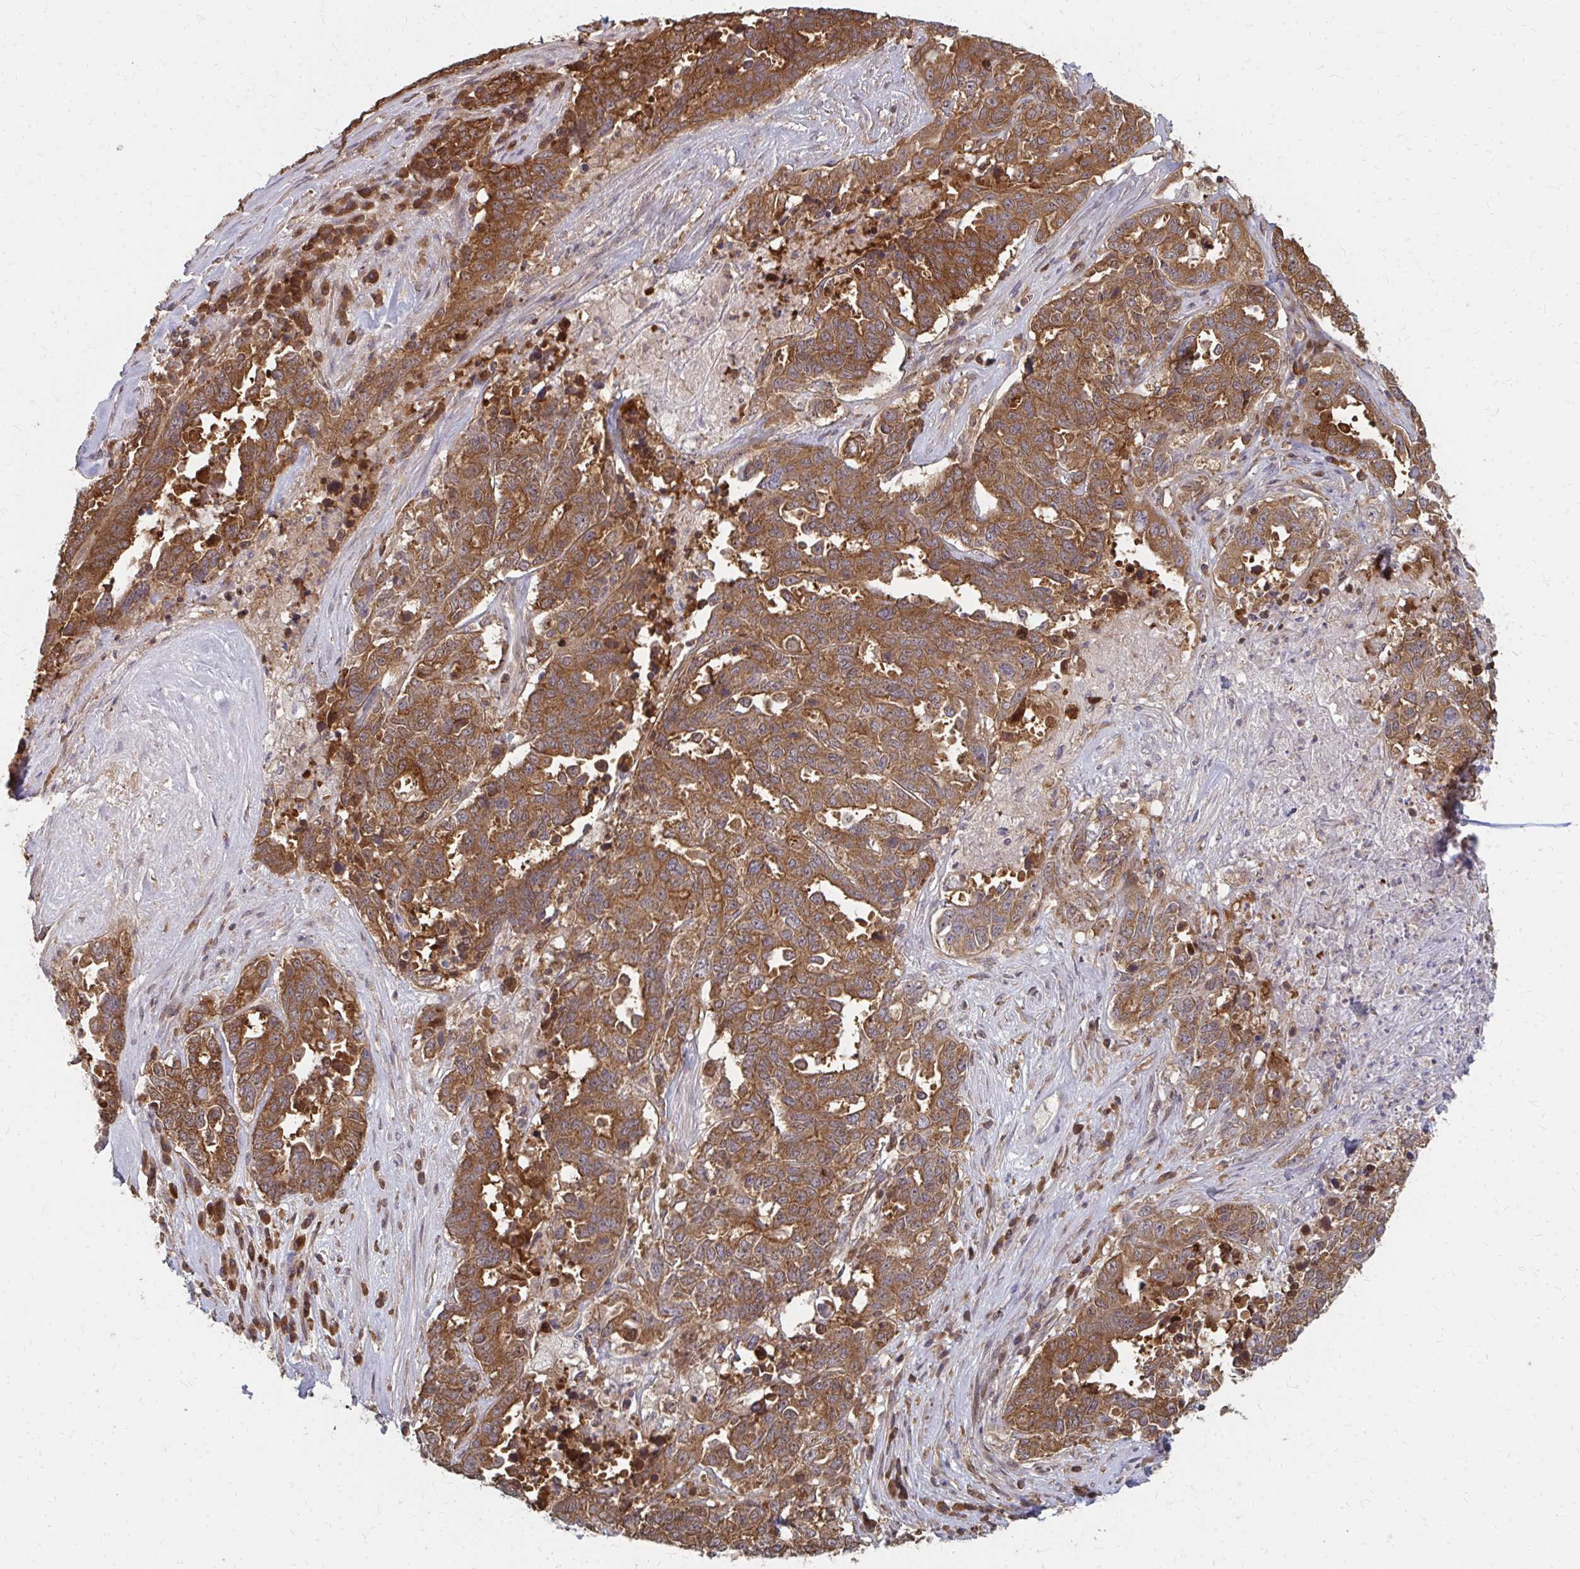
{"staining": {"intensity": "moderate", "quantity": ">75%", "location": "cytoplasmic/membranous"}, "tissue": "ovarian cancer", "cell_type": "Tumor cells", "image_type": "cancer", "snomed": [{"axis": "morphology", "description": "Carcinoma, endometroid"}, {"axis": "topography", "description": "Ovary"}], "caption": "Ovarian cancer stained for a protein (brown) demonstrates moderate cytoplasmic/membranous positive staining in about >75% of tumor cells.", "gene": "ZNF285", "patient": {"sex": "female", "age": 62}}